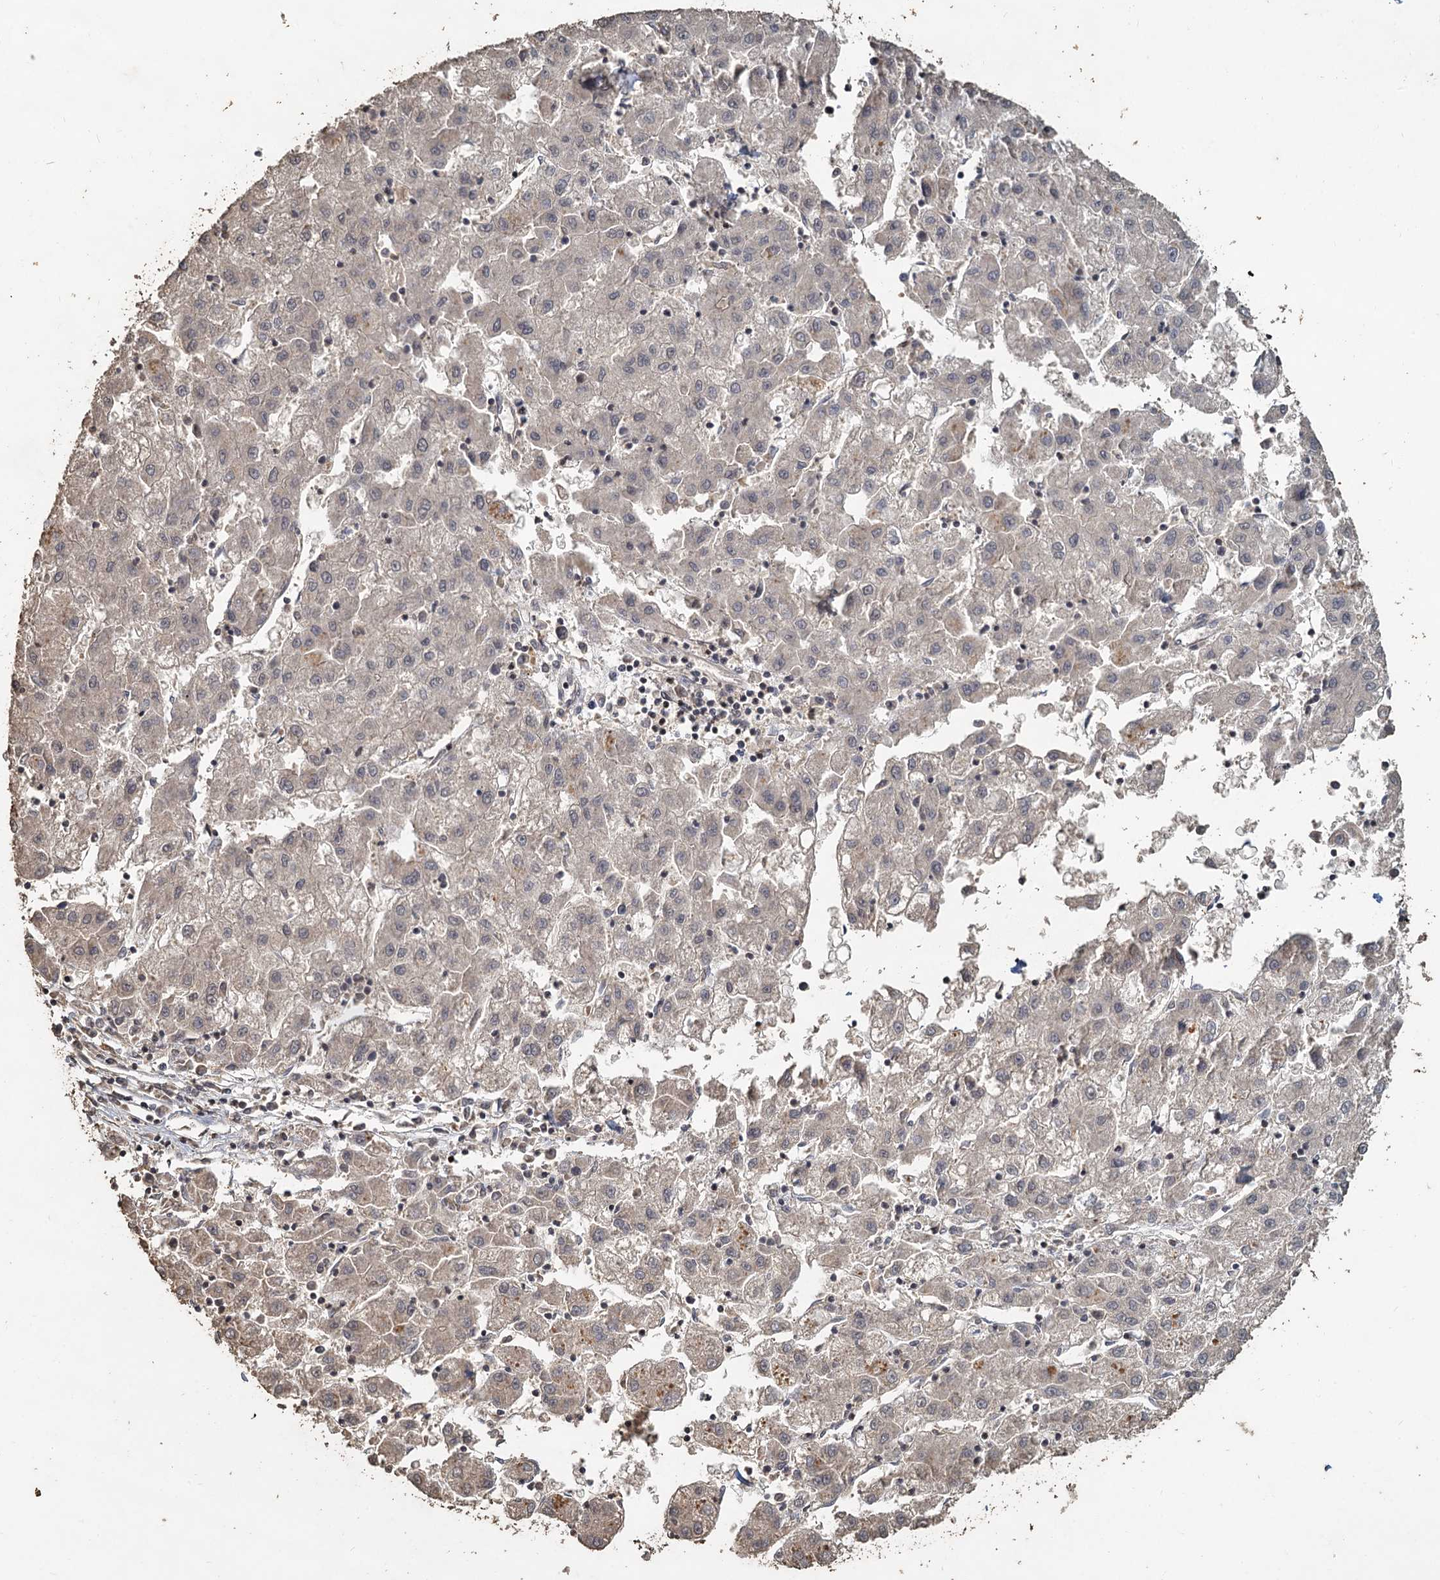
{"staining": {"intensity": "negative", "quantity": "none", "location": "none"}, "tissue": "liver cancer", "cell_type": "Tumor cells", "image_type": "cancer", "snomed": [{"axis": "morphology", "description": "Carcinoma, Hepatocellular, NOS"}, {"axis": "topography", "description": "Liver"}], "caption": "An immunohistochemistry histopathology image of liver cancer (hepatocellular carcinoma) is shown. There is no staining in tumor cells of liver cancer (hepatocellular carcinoma).", "gene": "CCDC61", "patient": {"sex": "male", "age": 72}}